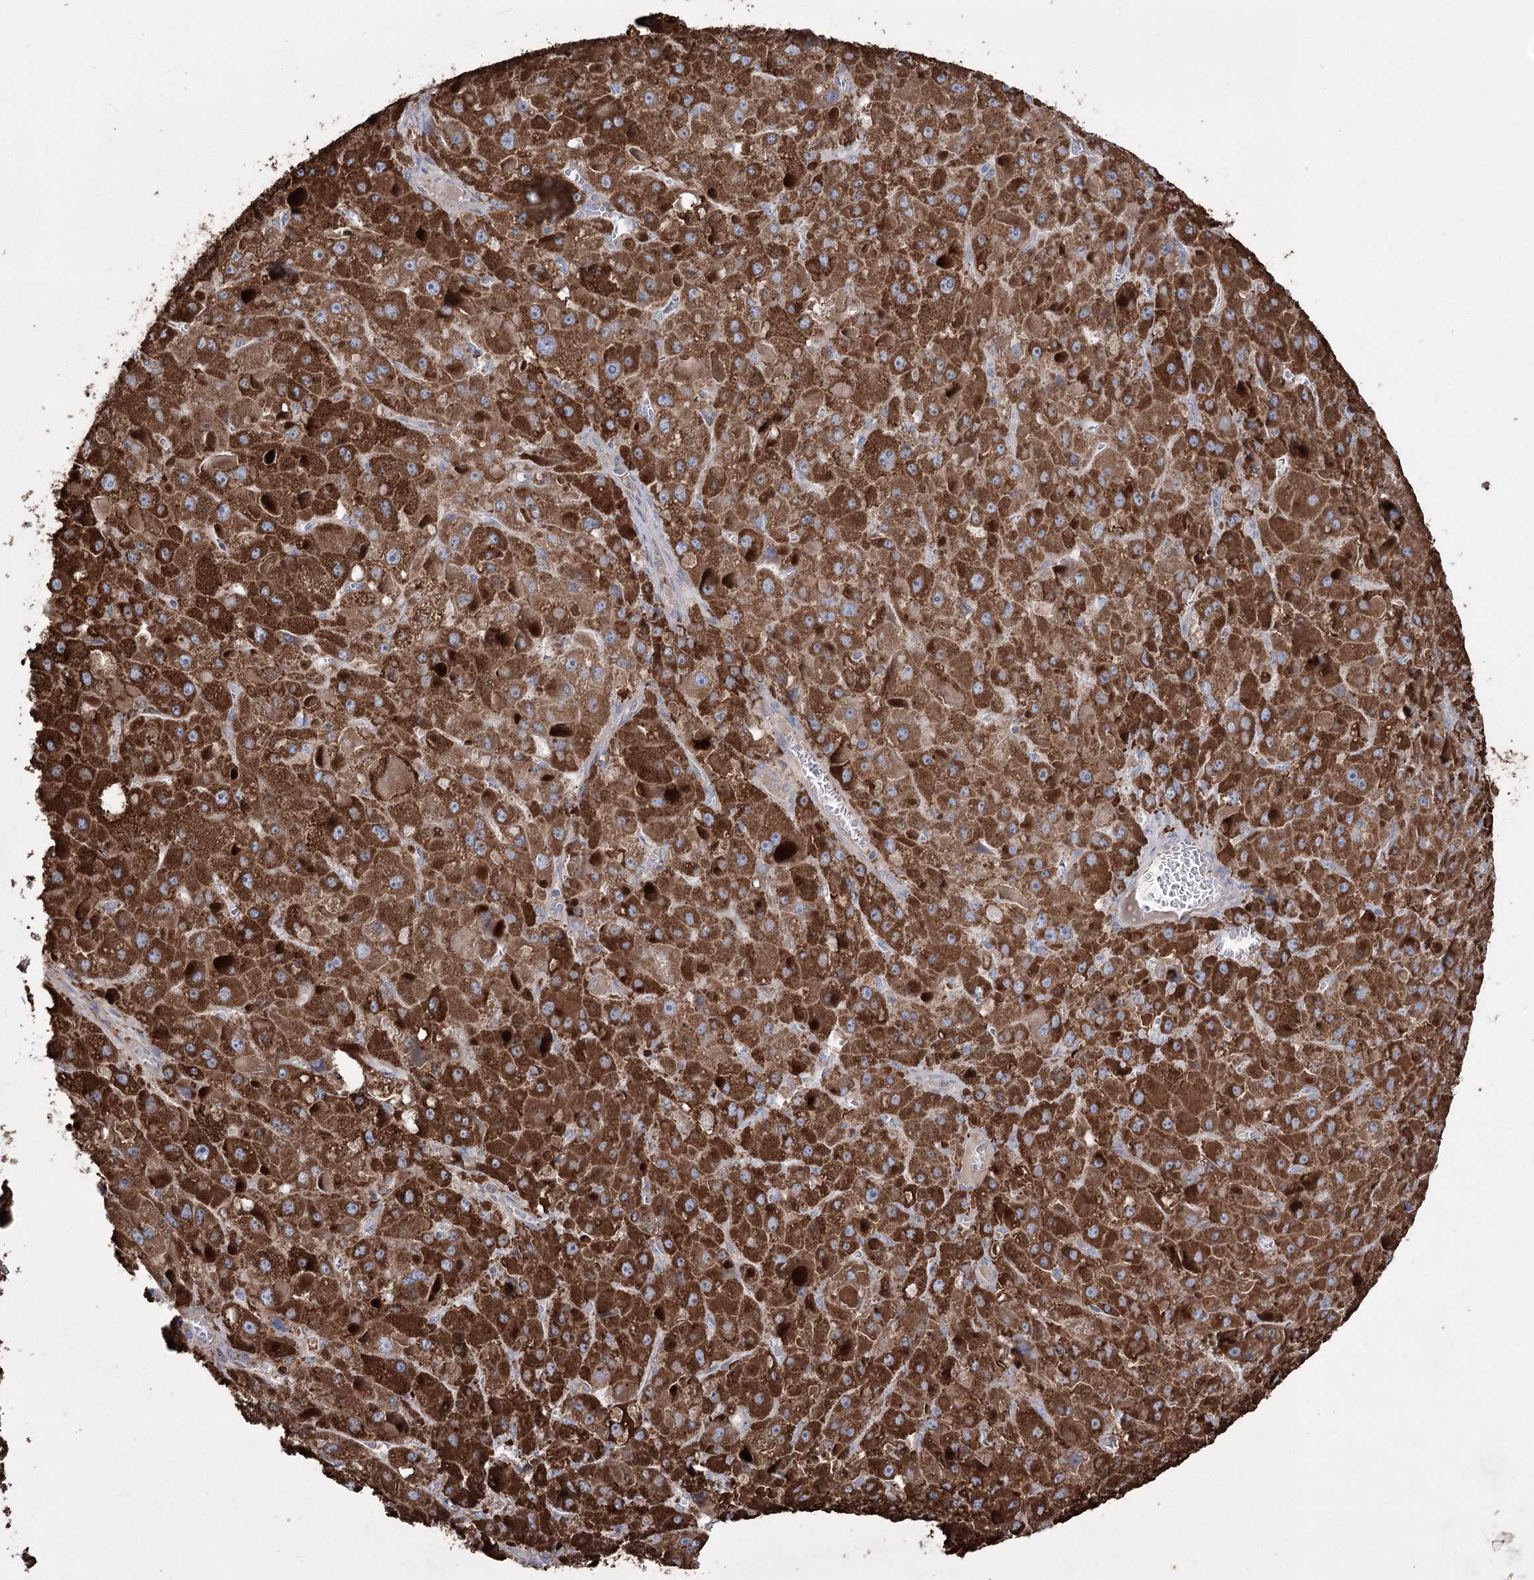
{"staining": {"intensity": "strong", "quantity": "25%-75%", "location": "cytoplasmic/membranous"}, "tissue": "liver cancer", "cell_type": "Tumor cells", "image_type": "cancer", "snomed": [{"axis": "morphology", "description": "Carcinoma, Hepatocellular, NOS"}, {"axis": "topography", "description": "Liver"}], "caption": "Liver cancer tissue shows strong cytoplasmic/membranous staining in about 25%-75% of tumor cells", "gene": "TRIM71", "patient": {"sex": "female", "age": 73}}